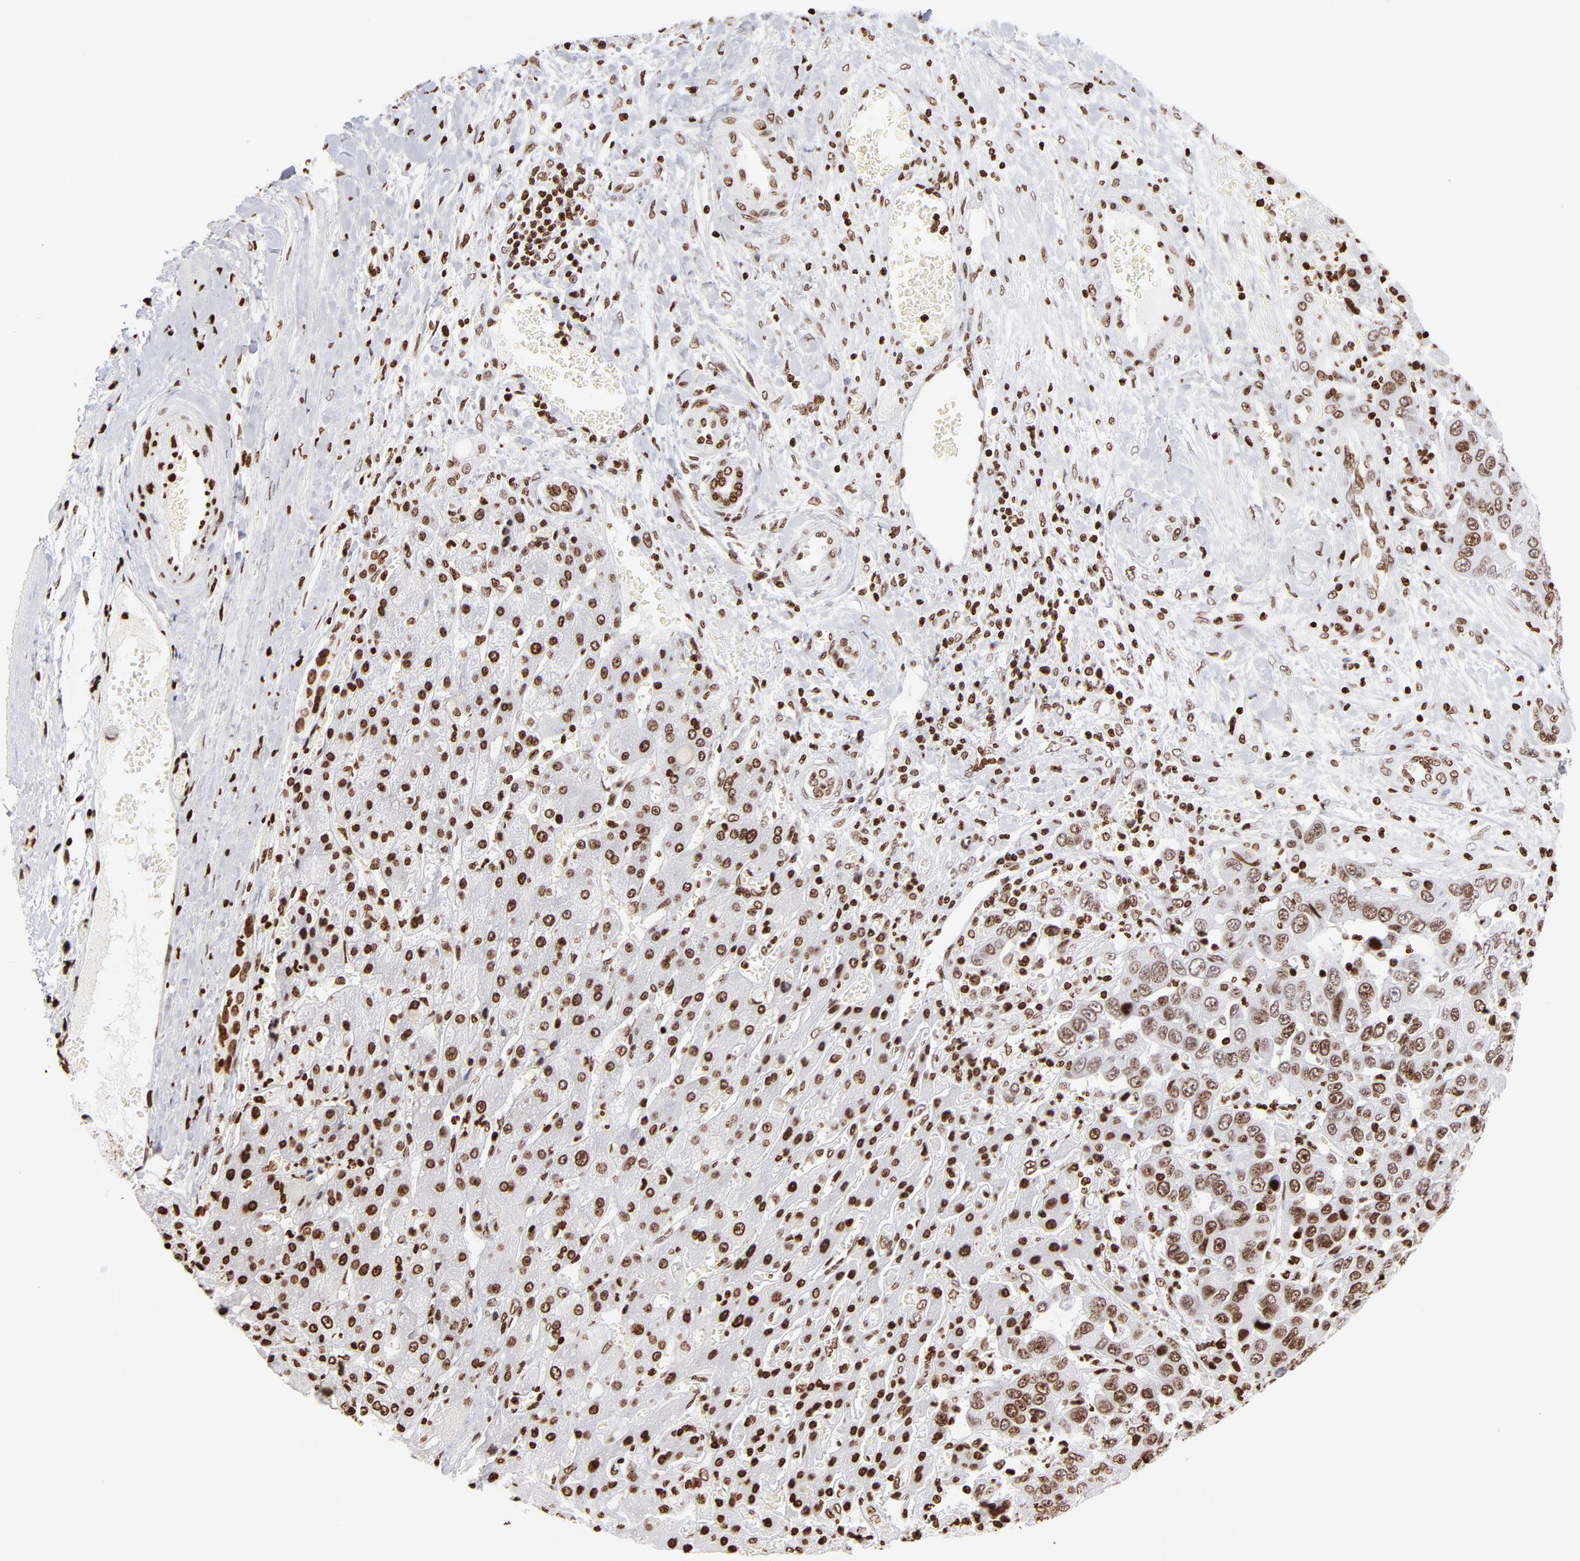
{"staining": {"intensity": "moderate", "quantity": ">75%", "location": "nuclear"}, "tissue": "liver cancer", "cell_type": "Tumor cells", "image_type": "cancer", "snomed": [{"axis": "morphology", "description": "Cholangiocarcinoma"}, {"axis": "topography", "description": "Liver"}], "caption": "Tumor cells demonstrate medium levels of moderate nuclear positivity in about >75% of cells in human cholangiocarcinoma (liver).", "gene": "RTL4", "patient": {"sex": "female", "age": 52}}